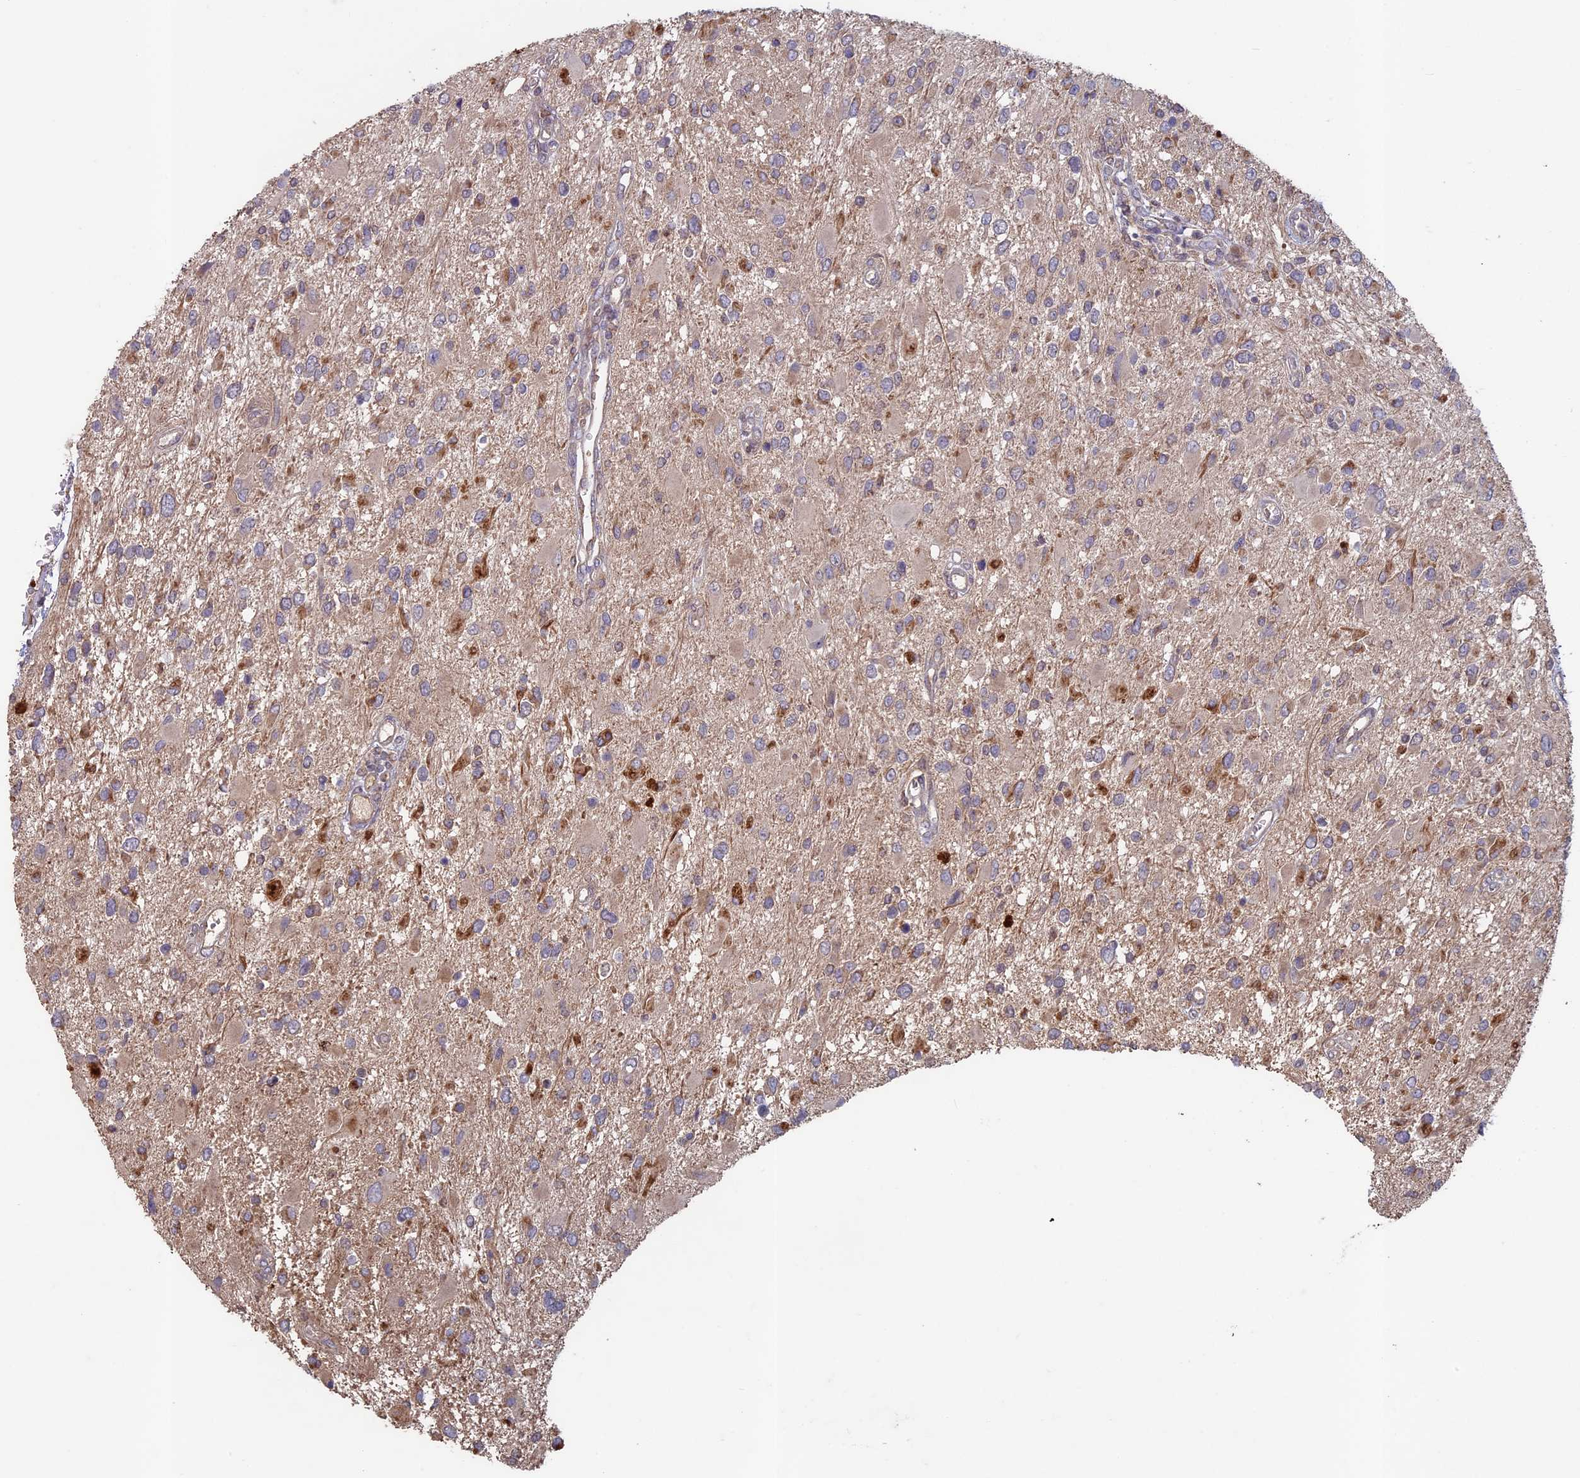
{"staining": {"intensity": "moderate", "quantity": "<25%", "location": "cytoplasmic/membranous"}, "tissue": "glioma", "cell_type": "Tumor cells", "image_type": "cancer", "snomed": [{"axis": "morphology", "description": "Glioma, malignant, High grade"}, {"axis": "topography", "description": "Brain"}], "caption": "Tumor cells show low levels of moderate cytoplasmic/membranous positivity in about <25% of cells in malignant glioma (high-grade).", "gene": "RCCD1", "patient": {"sex": "male", "age": 53}}